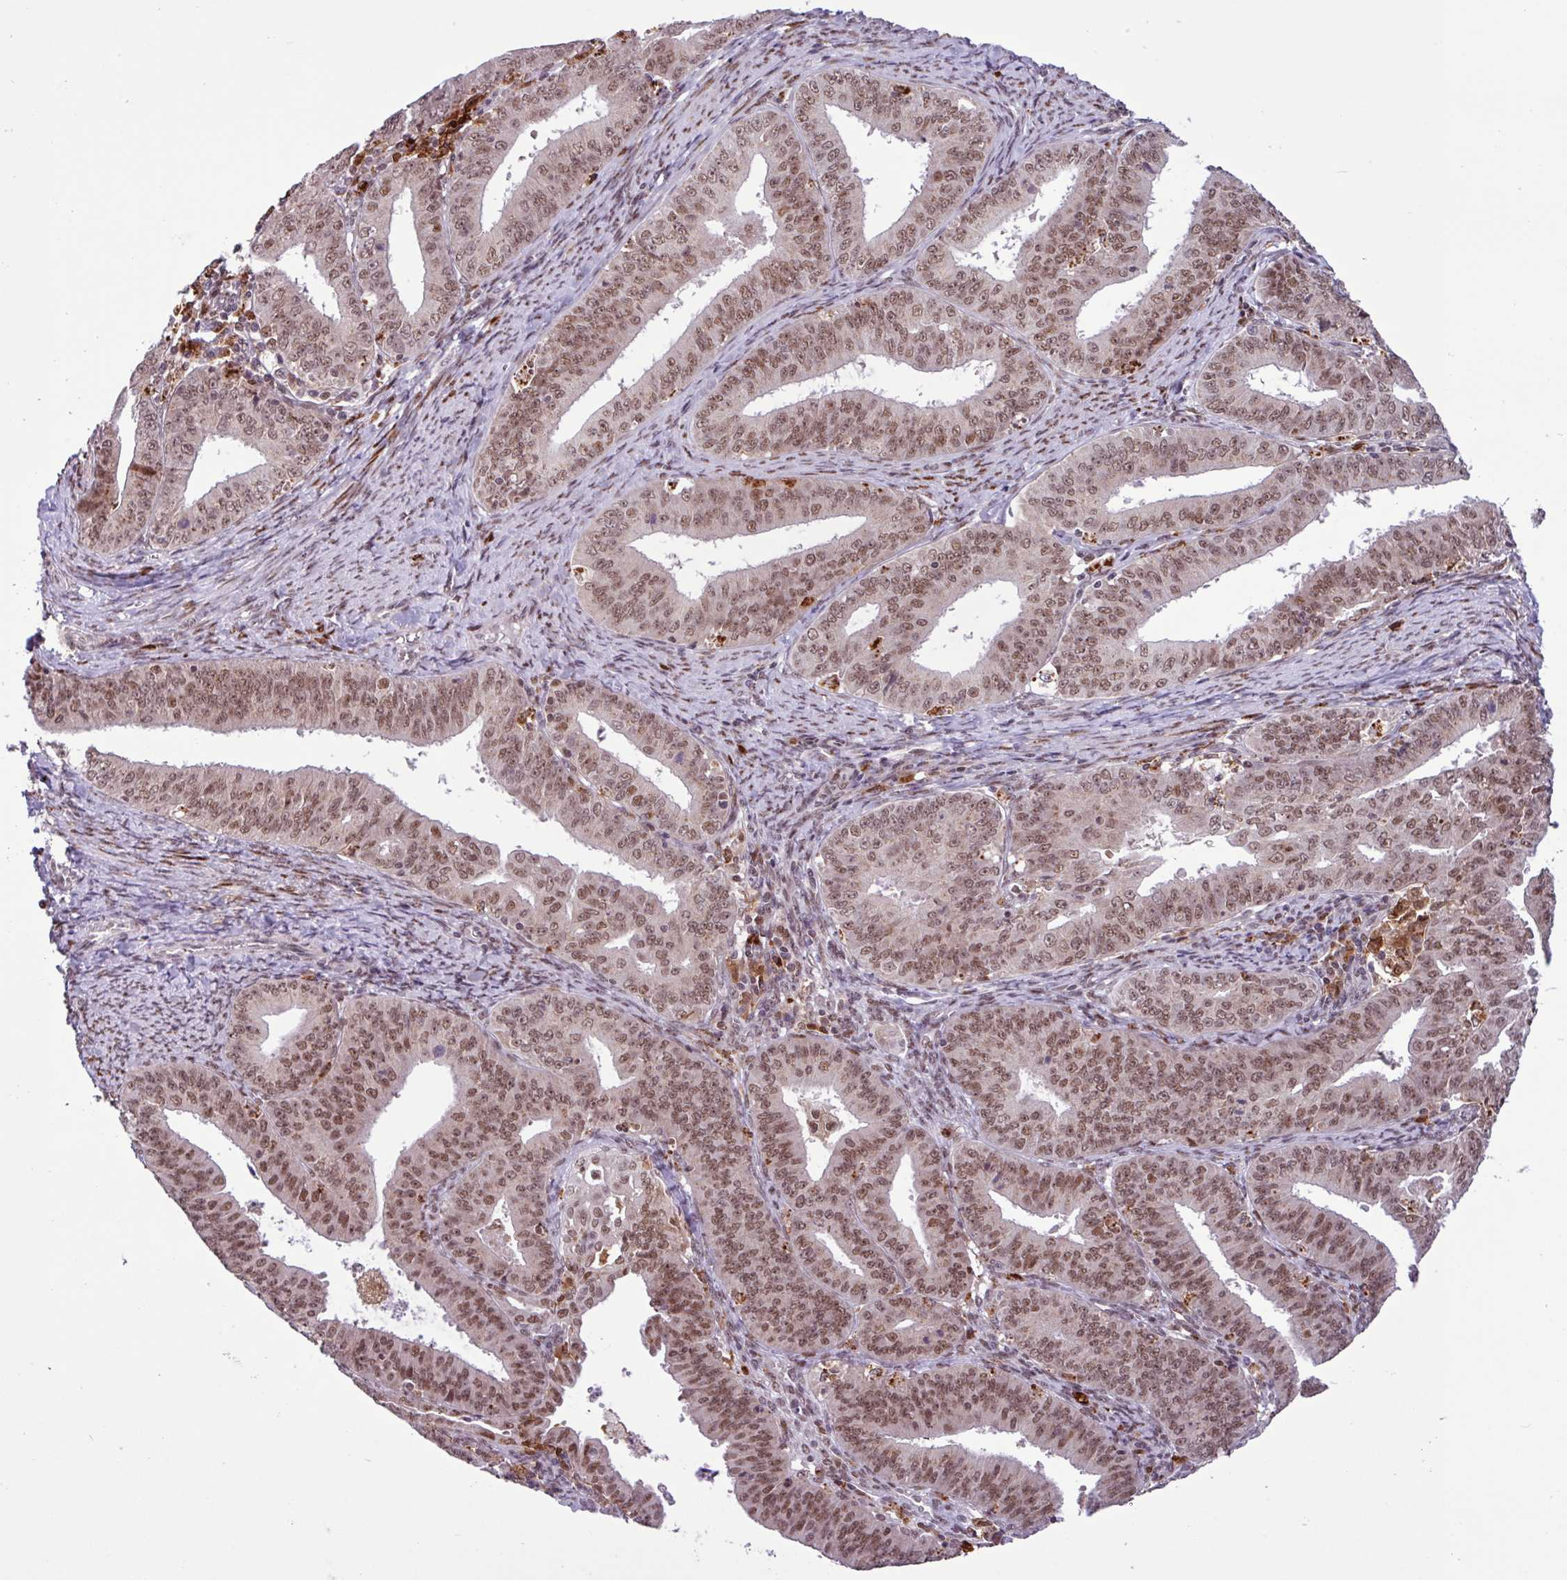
{"staining": {"intensity": "moderate", "quantity": ">75%", "location": "cytoplasmic/membranous,nuclear"}, "tissue": "endometrial cancer", "cell_type": "Tumor cells", "image_type": "cancer", "snomed": [{"axis": "morphology", "description": "Adenocarcinoma, NOS"}, {"axis": "topography", "description": "Endometrium"}], "caption": "About >75% of tumor cells in human endometrial cancer show moderate cytoplasmic/membranous and nuclear protein positivity as visualized by brown immunohistochemical staining.", "gene": "BRD3", "patient": {"sex": "female", "age": 73}}